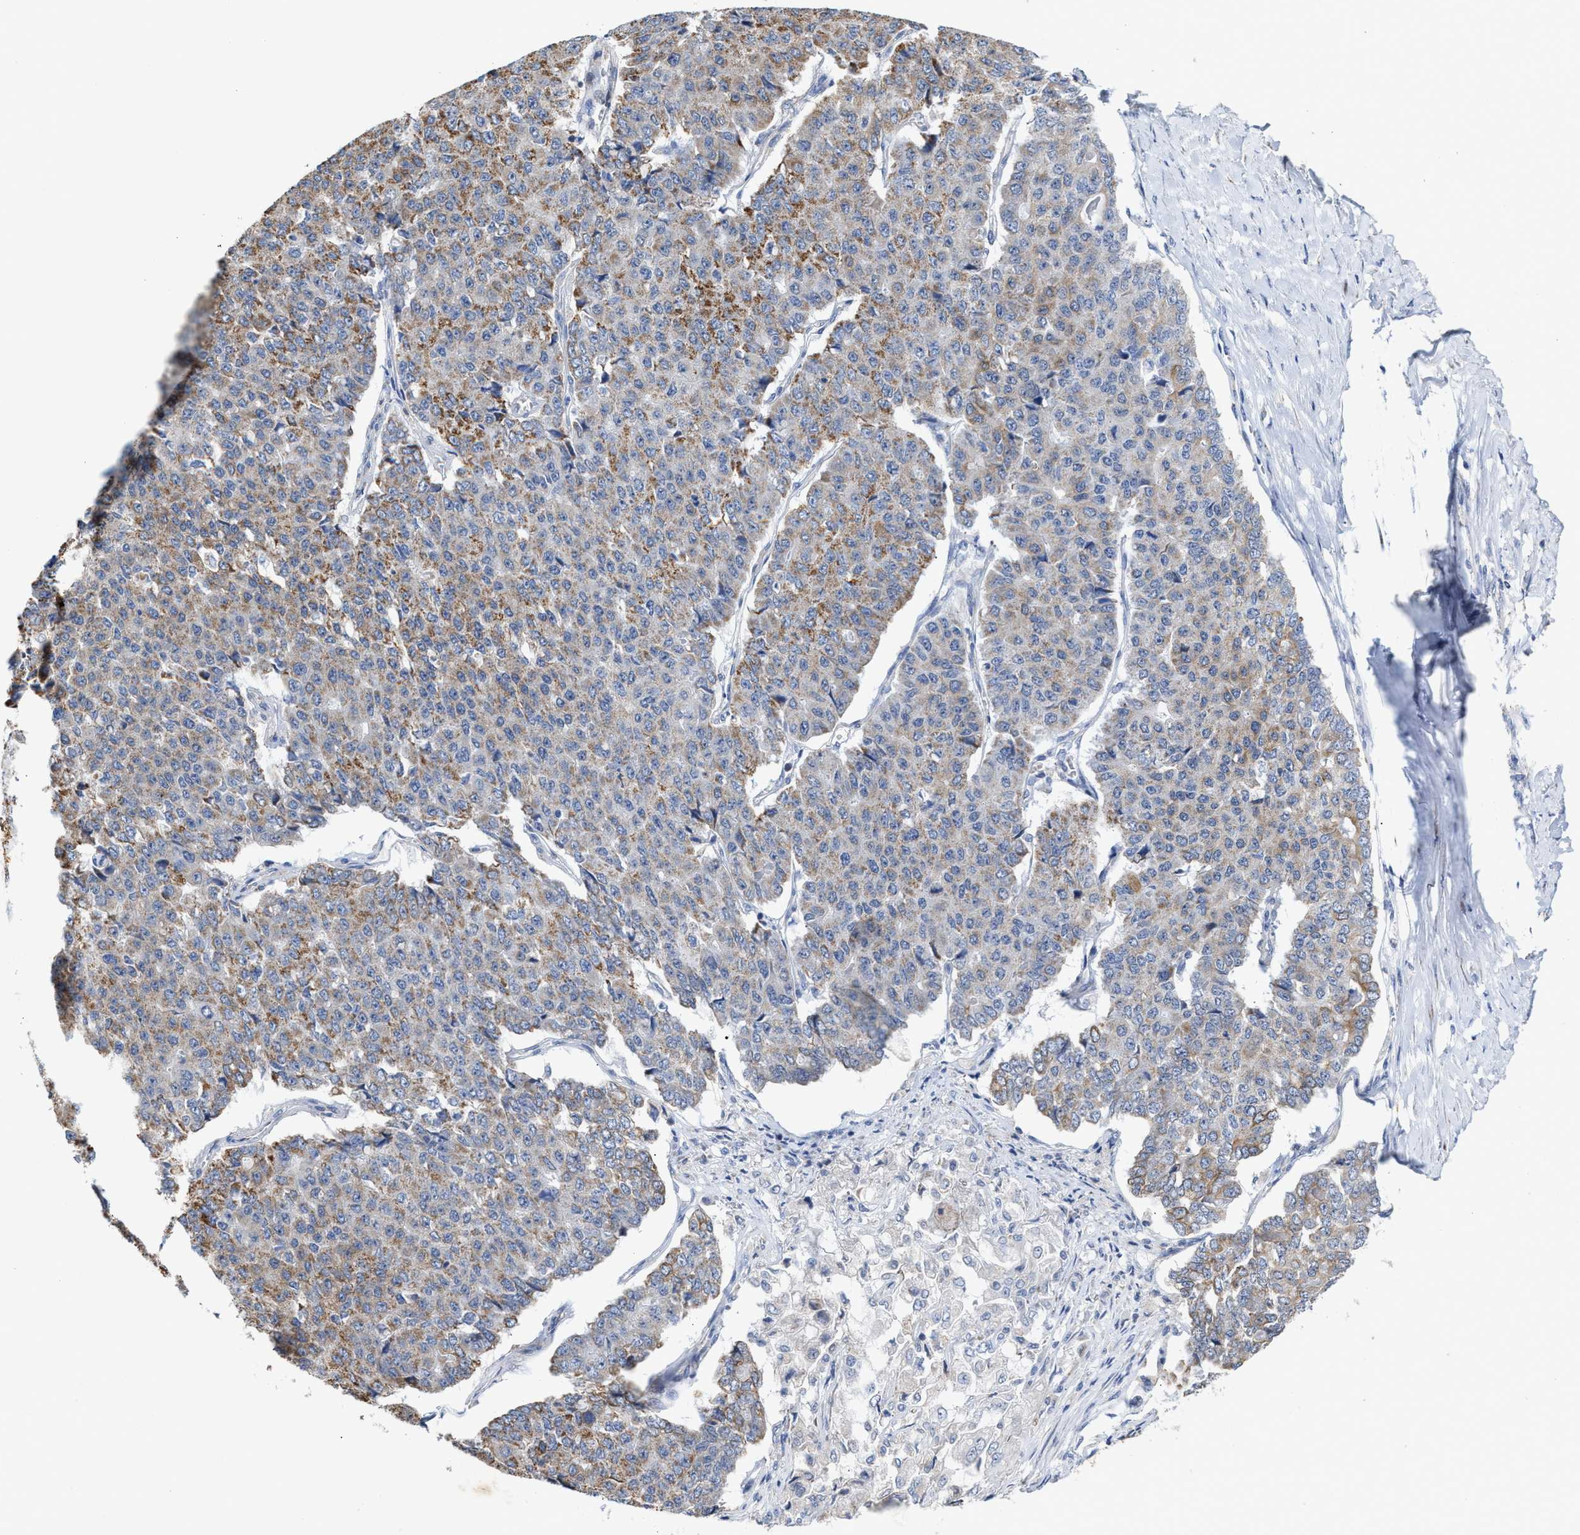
{"staining": {"intensity": "weak", "quantity": "<25%", "location": "cytoplasmic/membranous"}, "tissue": "pancreatic cancer", "cell_type": "Tumor cells", "image_type": "cancer", "snomed": [{"axis": "morphology", "description": "Adenocarcinoma, NOS"}, {"axis": "topography", "description": "Pancreas"}], "caption": "Tumor cells show no significant protein staining in pancreatic cancer (adenocarcinoma).", "gene": "JAG1", "patient": {"sex": "male", "age": 50}}